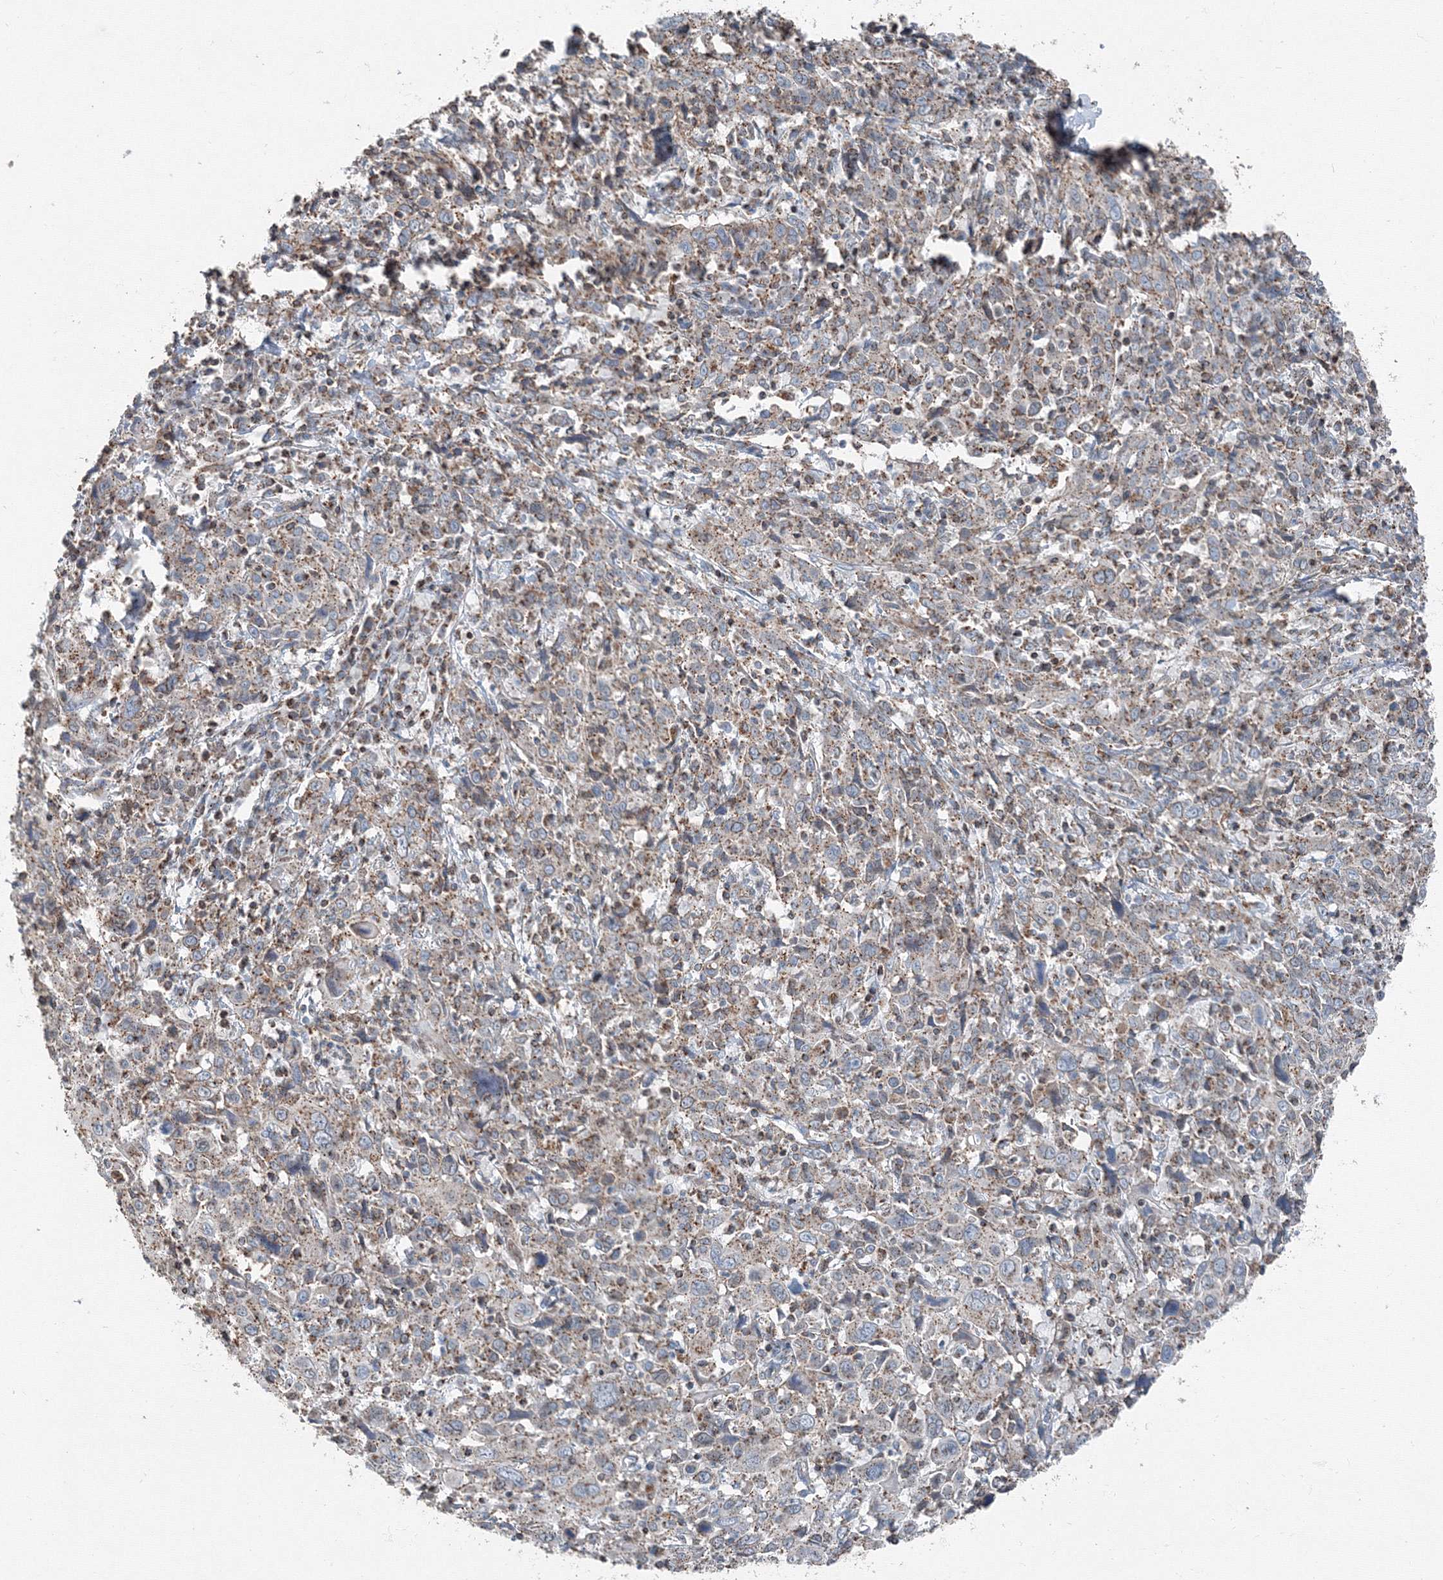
{"staining": {"intensity": "moderate", "quantity": ">75%", "location": "cytoplasmic/membranous"}, "tissue": "cervical cancer", "cell_type": "Tumor cells", "image_type": "cancer", "snomed": [{"axis": "morphology", "description": "Squamous cell carcinoma, NOS"}, {"axis": "topography", "description": "Cervix"}], "caption": "Cervical cancer was stained to show a protein in brown. There is medium levels of moderate cytoplasmic/membranous expression in approximately >75% of tumor cells. (Stains: DAB (3,3'-diaminobenzidine) in brown, nuclei in blue, Microscopy: brightfield microscopy at high magnification).", "gene": "AASDH", "patient": {"sex": "female", "age": 46}}